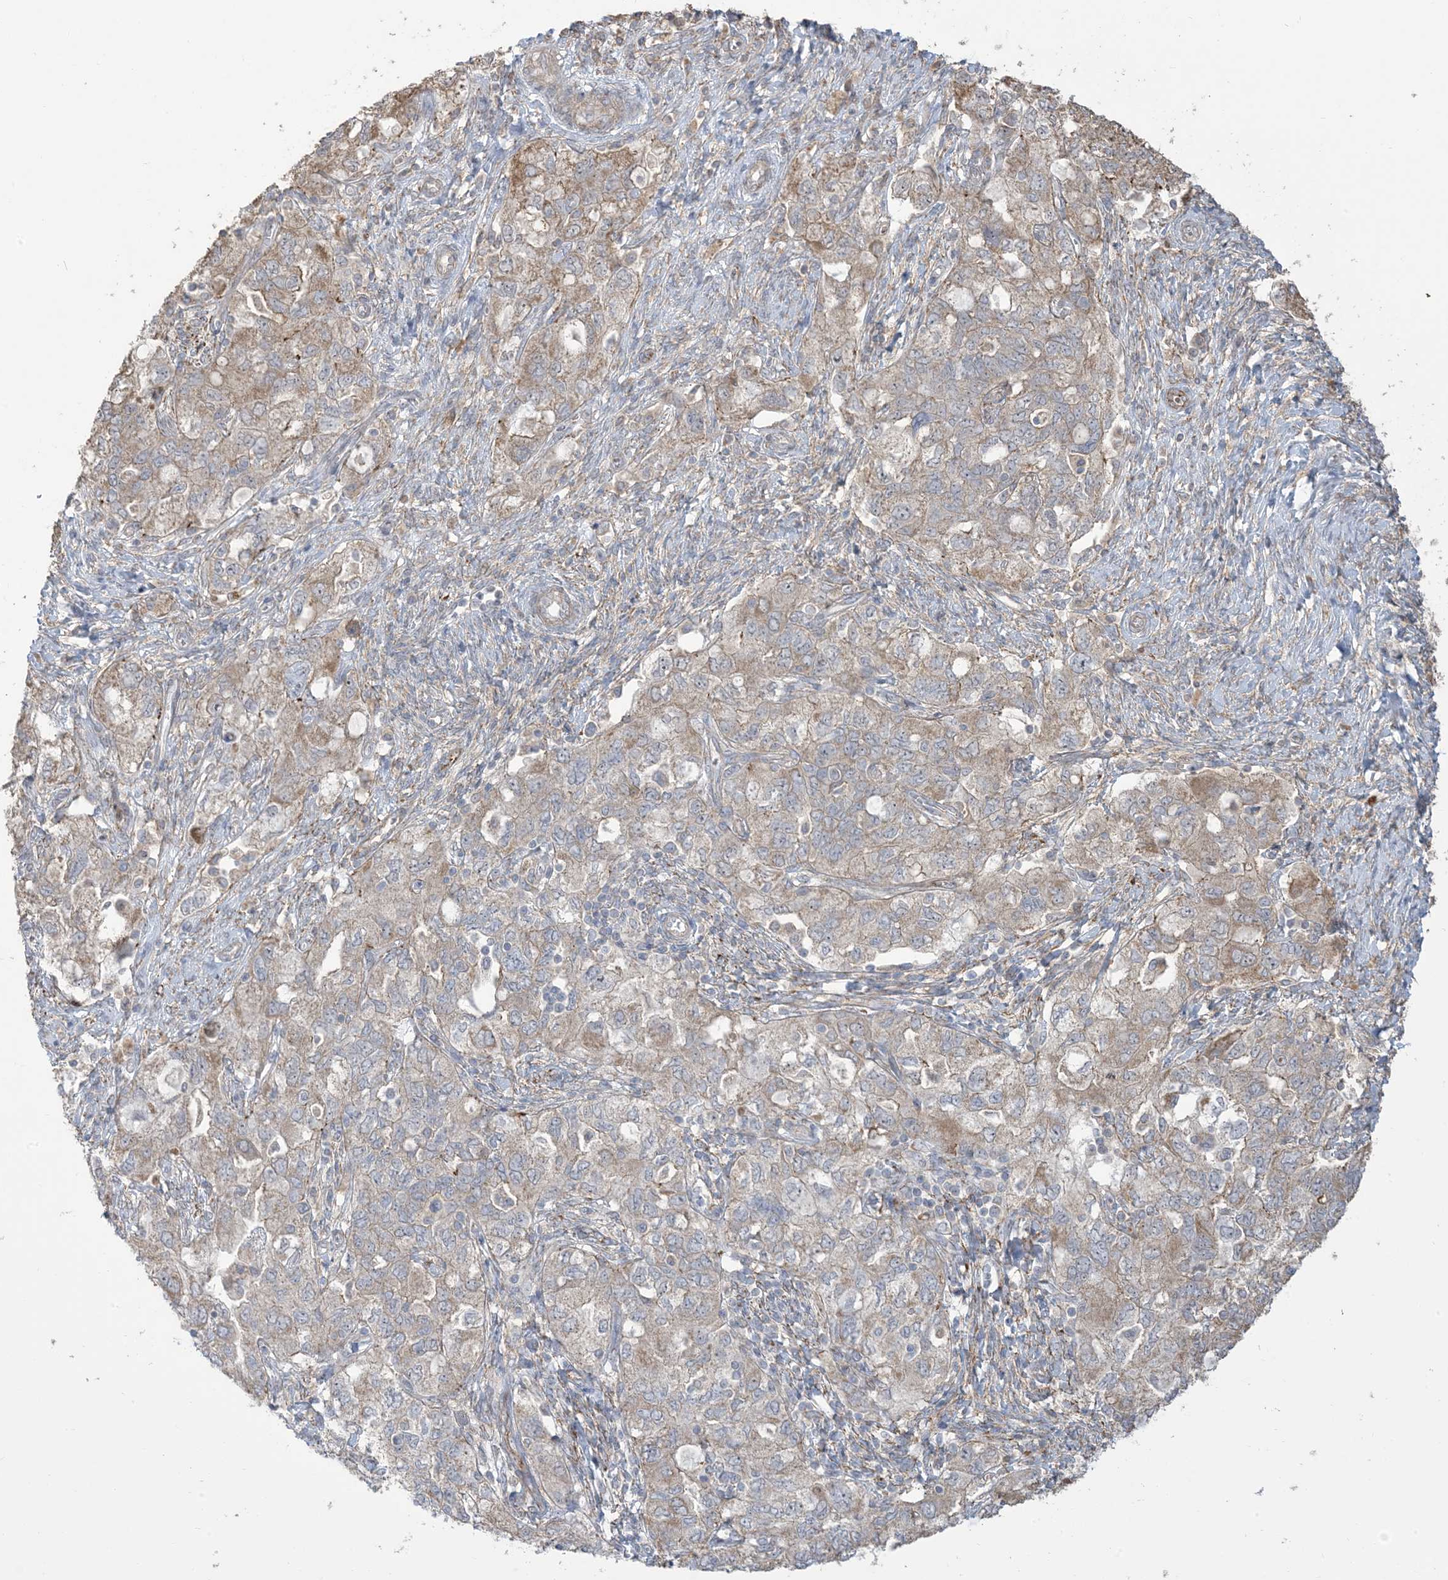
{"staining": {"intensity": "weak", "quantity": "25%-75%", "location": "cytoplasmic/membranous"}, "tissue": "ovarian cancer", "cell_type": "Tumor cells", "image_type": "cancer", "snomed": [{"axis": "morphology", "description": "Carcinoma, NOS"}, {"axis": "morphology", "description": "Cystadenocarcinoma, serous, NOS"}, {"axis": "topography", "description": "Ovary"}], "caption": "Tumor cells demonstrate low levels of weak cytoplasmic/membranous expression in approximately 25%-75% of cells in human ovarian cancer. (DAB IHC, brown staining for protein, blue staining for nuclei).", "gene": "KLHL18", "patient": {"sex": "female", "age": 69}}